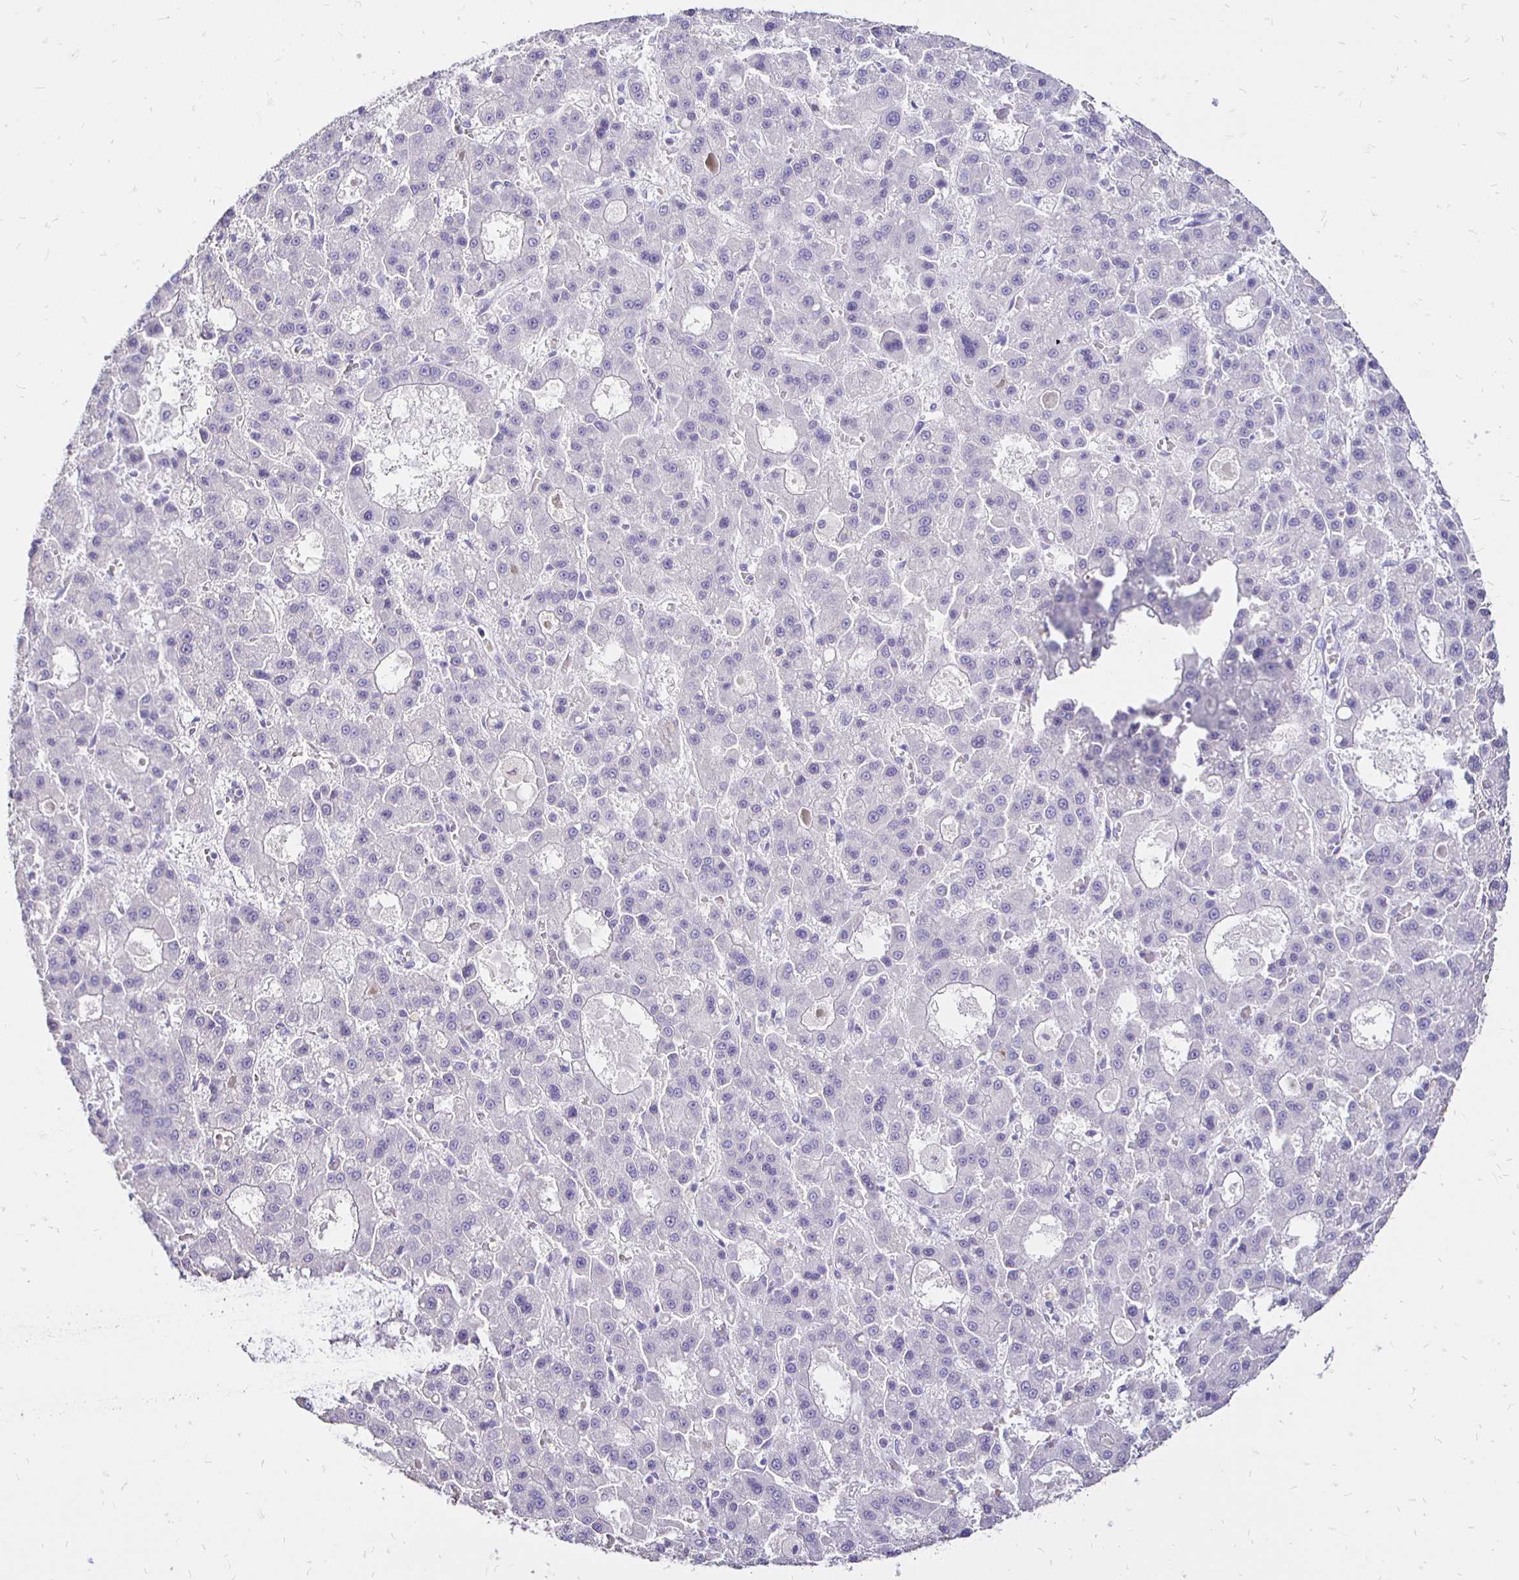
{"staining": {"intensity": "negative", "quantity": "none", "location": "none"}, "tissue": "liver cancer", "cell_type": "Tumor cells", "image_type": "cancer", "snomed": [{"axis": "morphology", "description": "Carcinoma, Hepatocellular, NOS"}, {"axis": "topography", "description": "Liver"}], "caption": "Micrograph shows no protein positivity in tumor cells of liver cancer tissue.", "gene": "IRGC", "patient": {"sex": "male", "age": 70}}